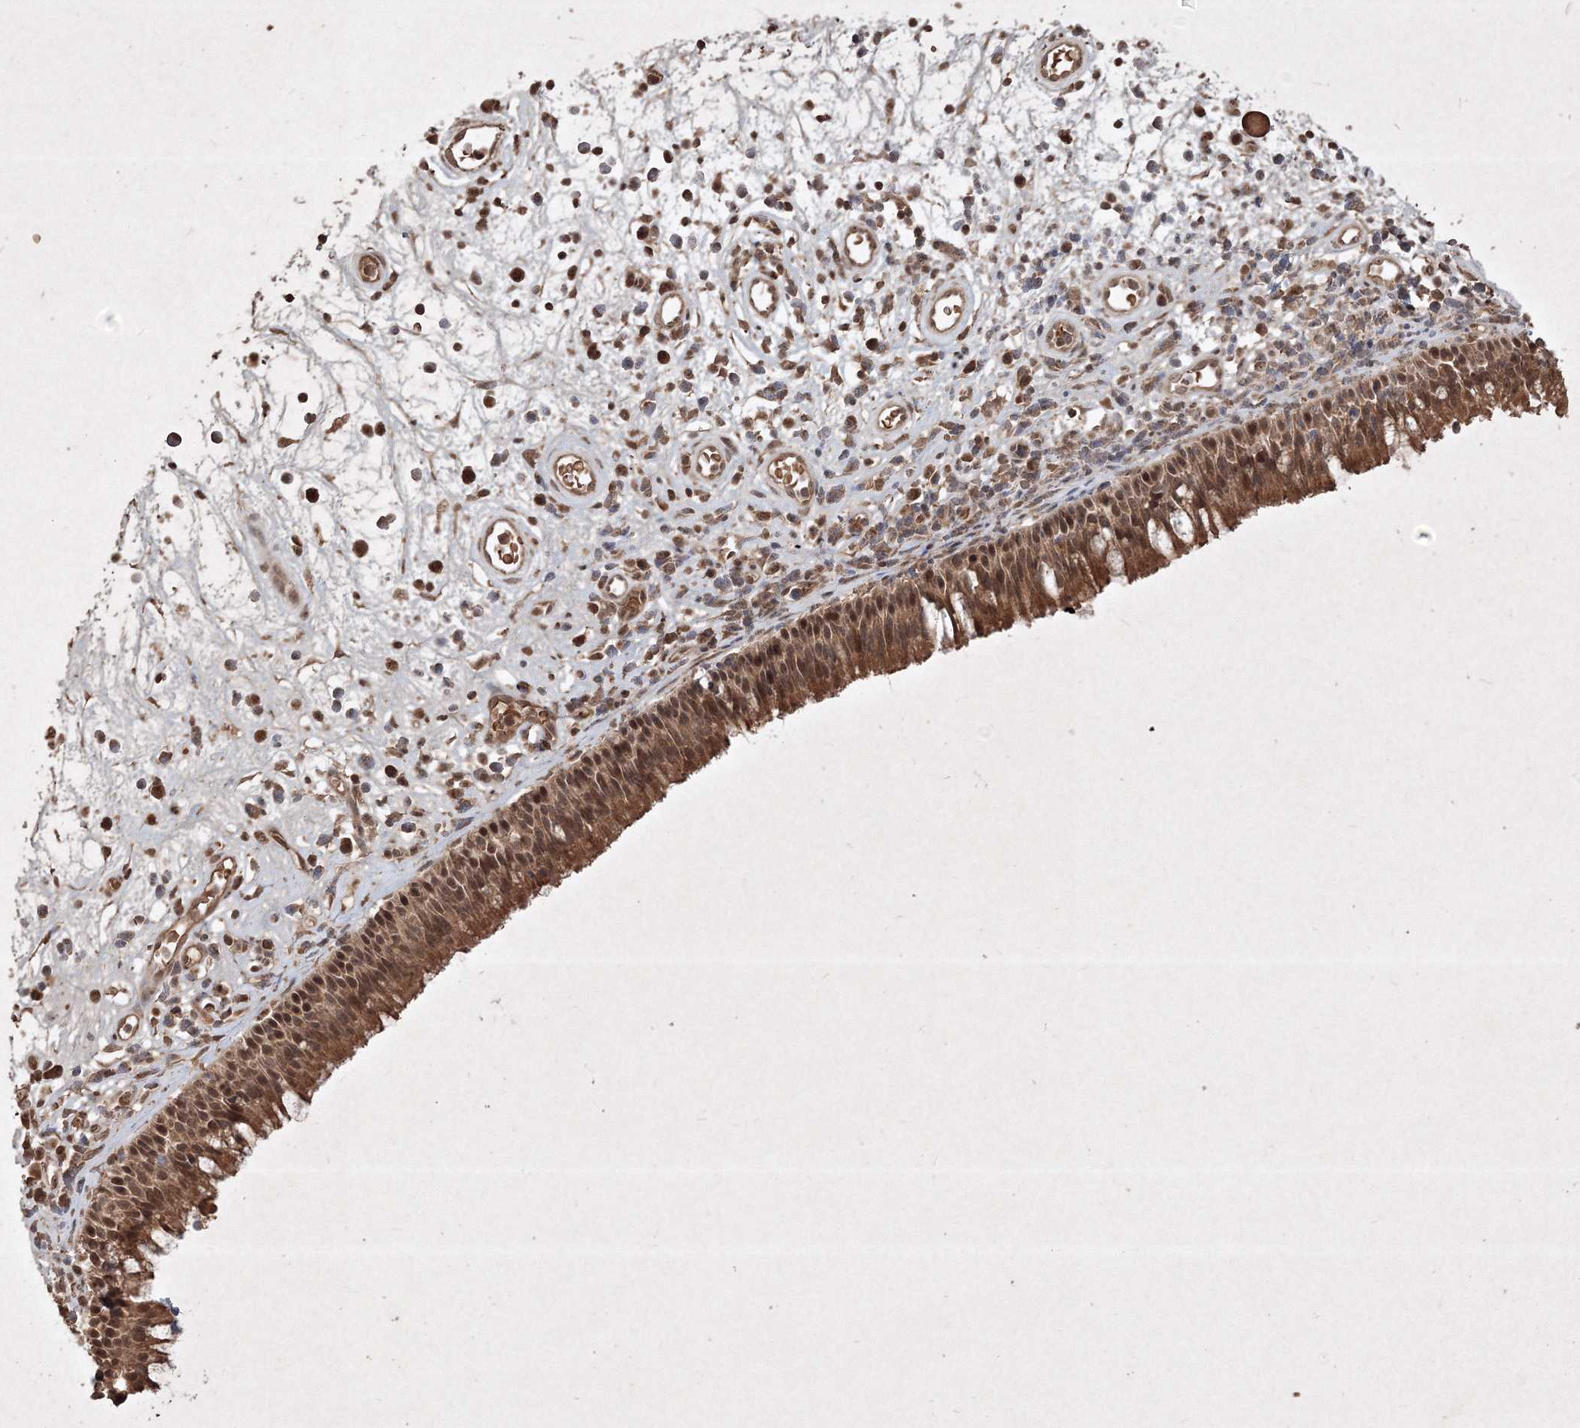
{"staining": {"intensity": "moderate", "quantity": ">75%", "location": "cytoplasmic/membranous,nuclear"}, "tissue": "nasopharynx", "cell_type": "Respiratory epithelial cells", "image_type": "normal", "snomed": [{"axis": "morphology", "description": "Normal tissue, NOS"}, {"axis": "morphology", "description": "Inflammation, NOS"}, {"axis": "morphology", "description": "Malignant melanoma, Metastatic site"}, {"axis": "topography", "description": "Nasopharynx"}], "caption": "An image of human nasopharynx stained for a protein displays moderate cytoplasmic/membranous,nuclear brown staining in respiratory epithelial cells. (Stains: DAB in brown, nuclei in blue, Microscopy: brightfield microscopy at high magnification).", "gene": "PELI3", "patient": {"sex": "male", "age": 70}}